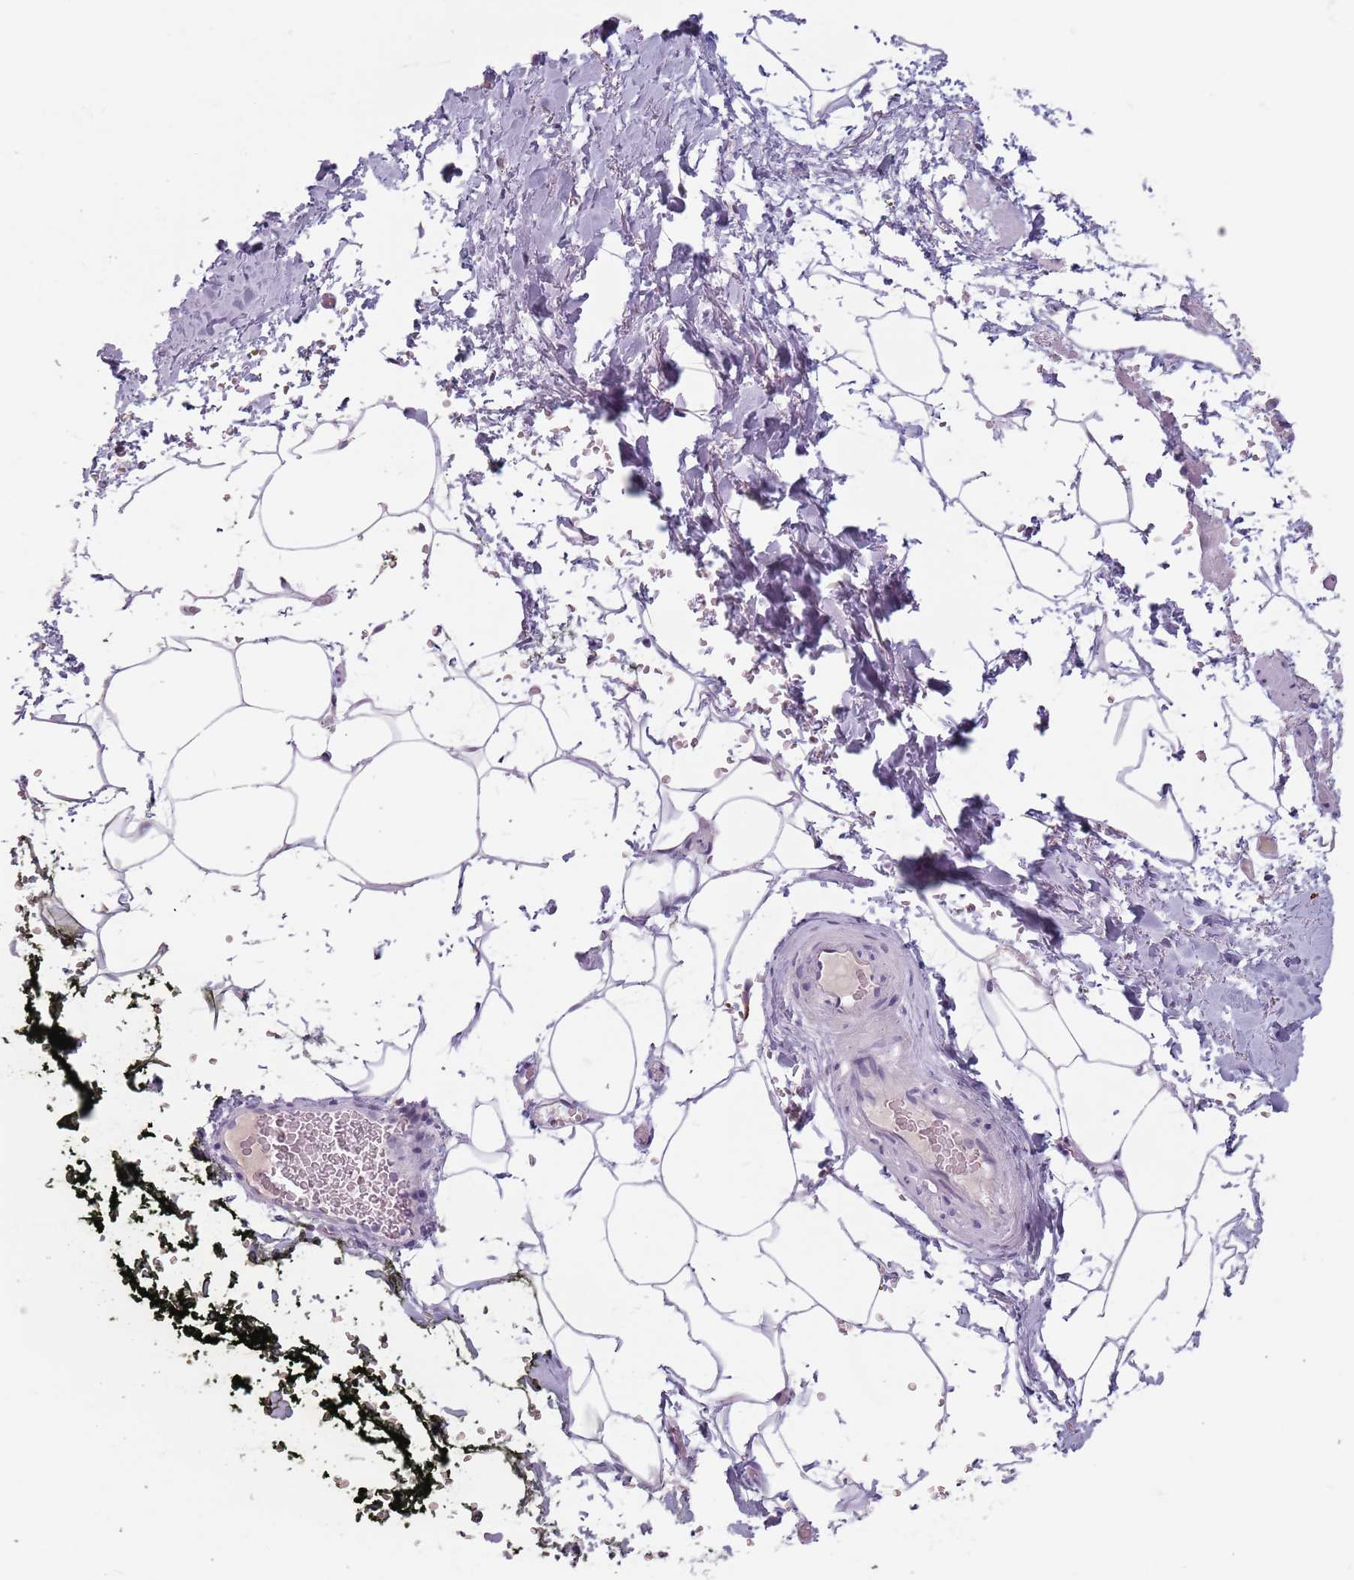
{"staining": {"intensity": "negative", "quantity": "none", "location": "none"}, "tissue": "adipose tissue", "cell_type": "Adipocytes", "image_type": "normal", "snomed": [{"axis": "morphology", "description": "Normal tissue, NOS"}, {"axis": "morphology", "description": "Adenocarcinoma, Low grade"}, {"axis": "topography", "description": "Prostate"}, {"axis": "topography", "description": "Peripheral nerve tissue"}], "caption": "IHC of unremarkable human adipose tissue reveals no positivity in adipocytes. Nuclei are stained in blue.", "gene": "CEP19", "patient": {"sex": "male", "age": 63}}